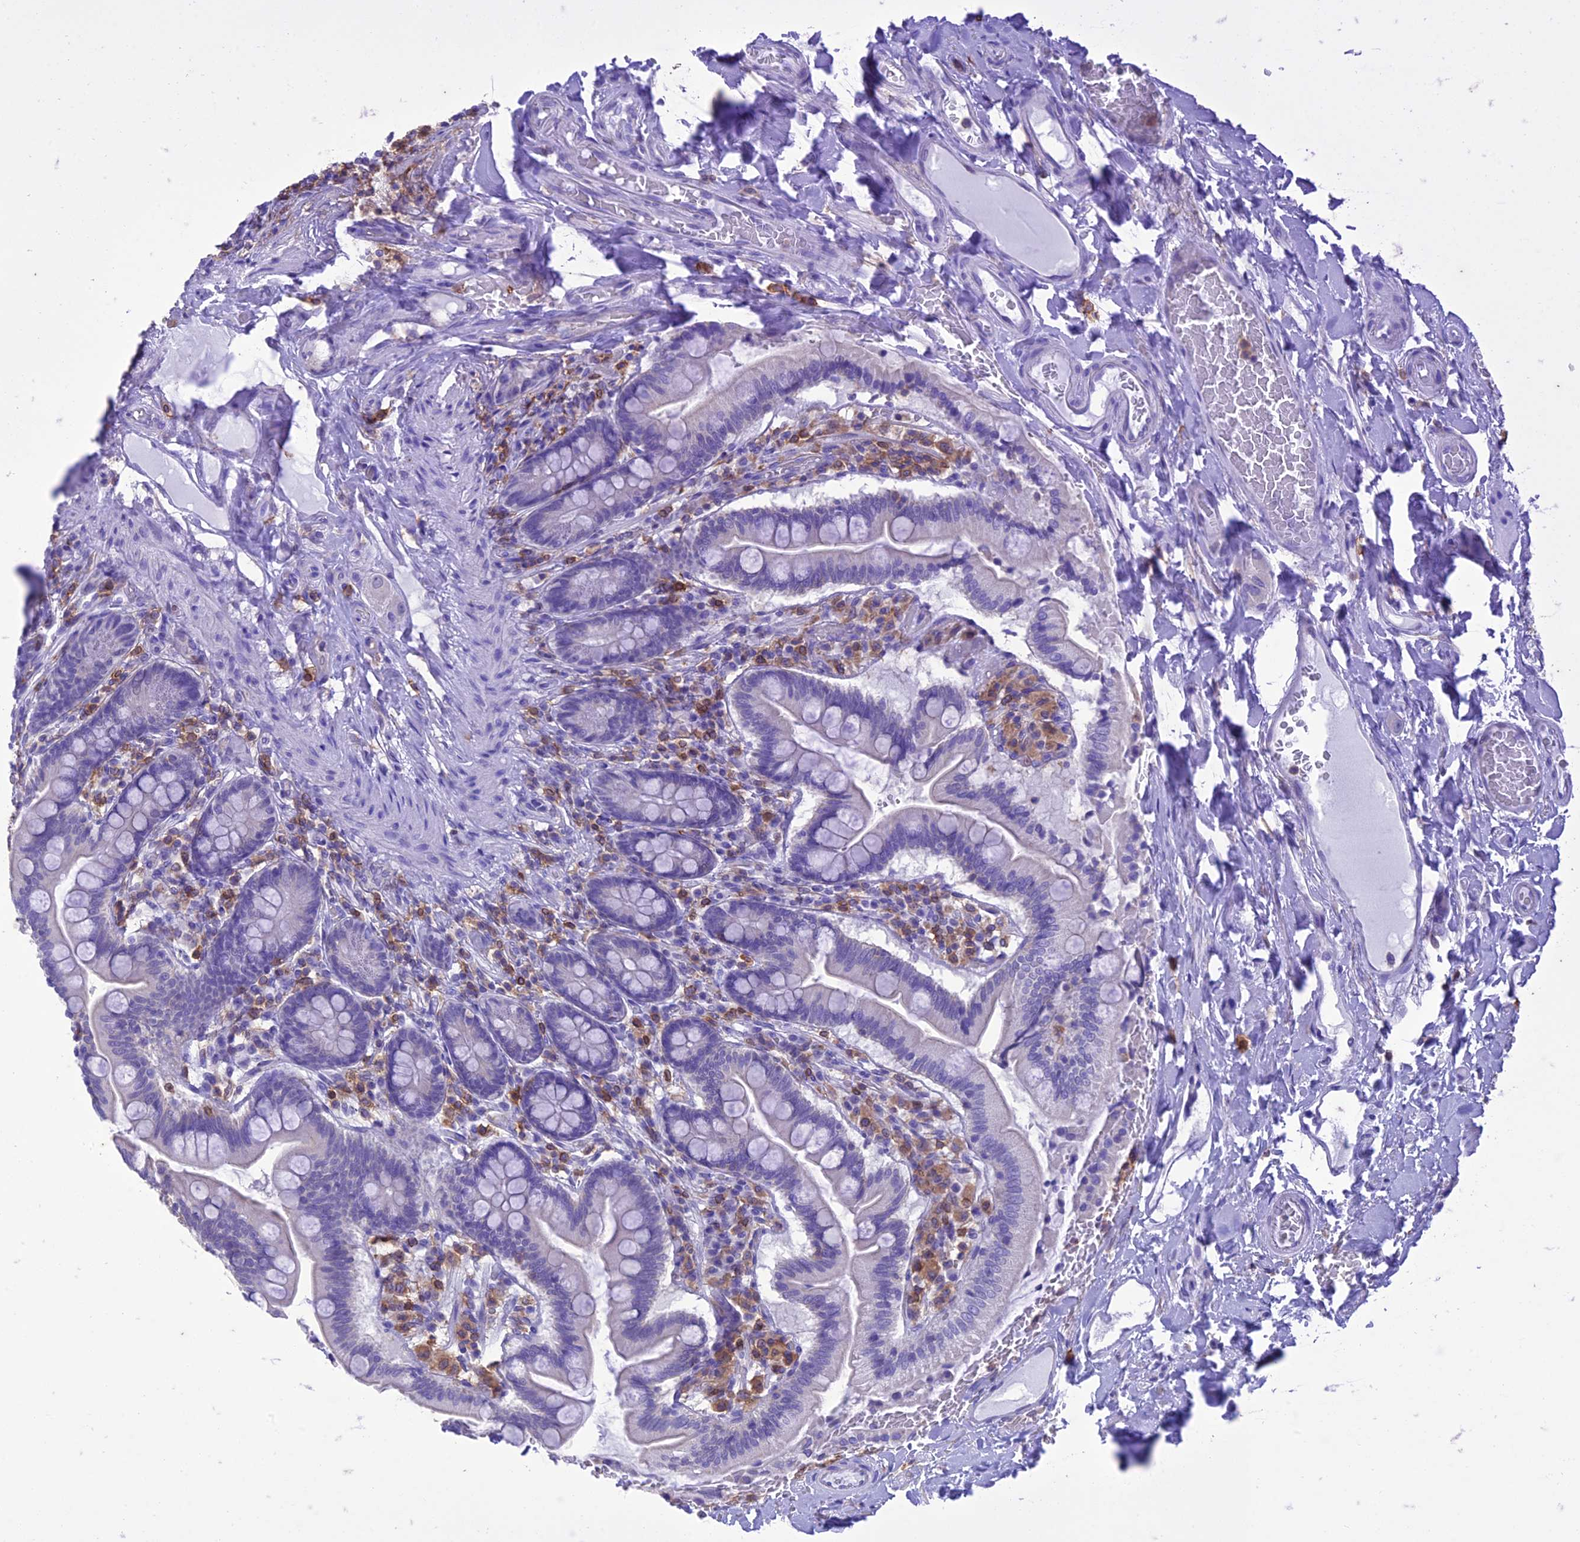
{"staining": {"intensity": "negative", "quantity": "none", "location": "none"}, "tissue": "small intestine", "cell_type": "Glandular cells", "image_type": "normal", "snomed": [{"axis": "morphology", "description": "Normal tissue, NOS"}, {"axis": "topography", "description": "Small intestine"}], "caption": "DAB (3,3'-diaminobenzidine) immunohistochemical staining of benign human small intestine displays no significant staining in glandular cells.", "gene": "FGF7", "patient": {"sex": "female", "age": 64}}